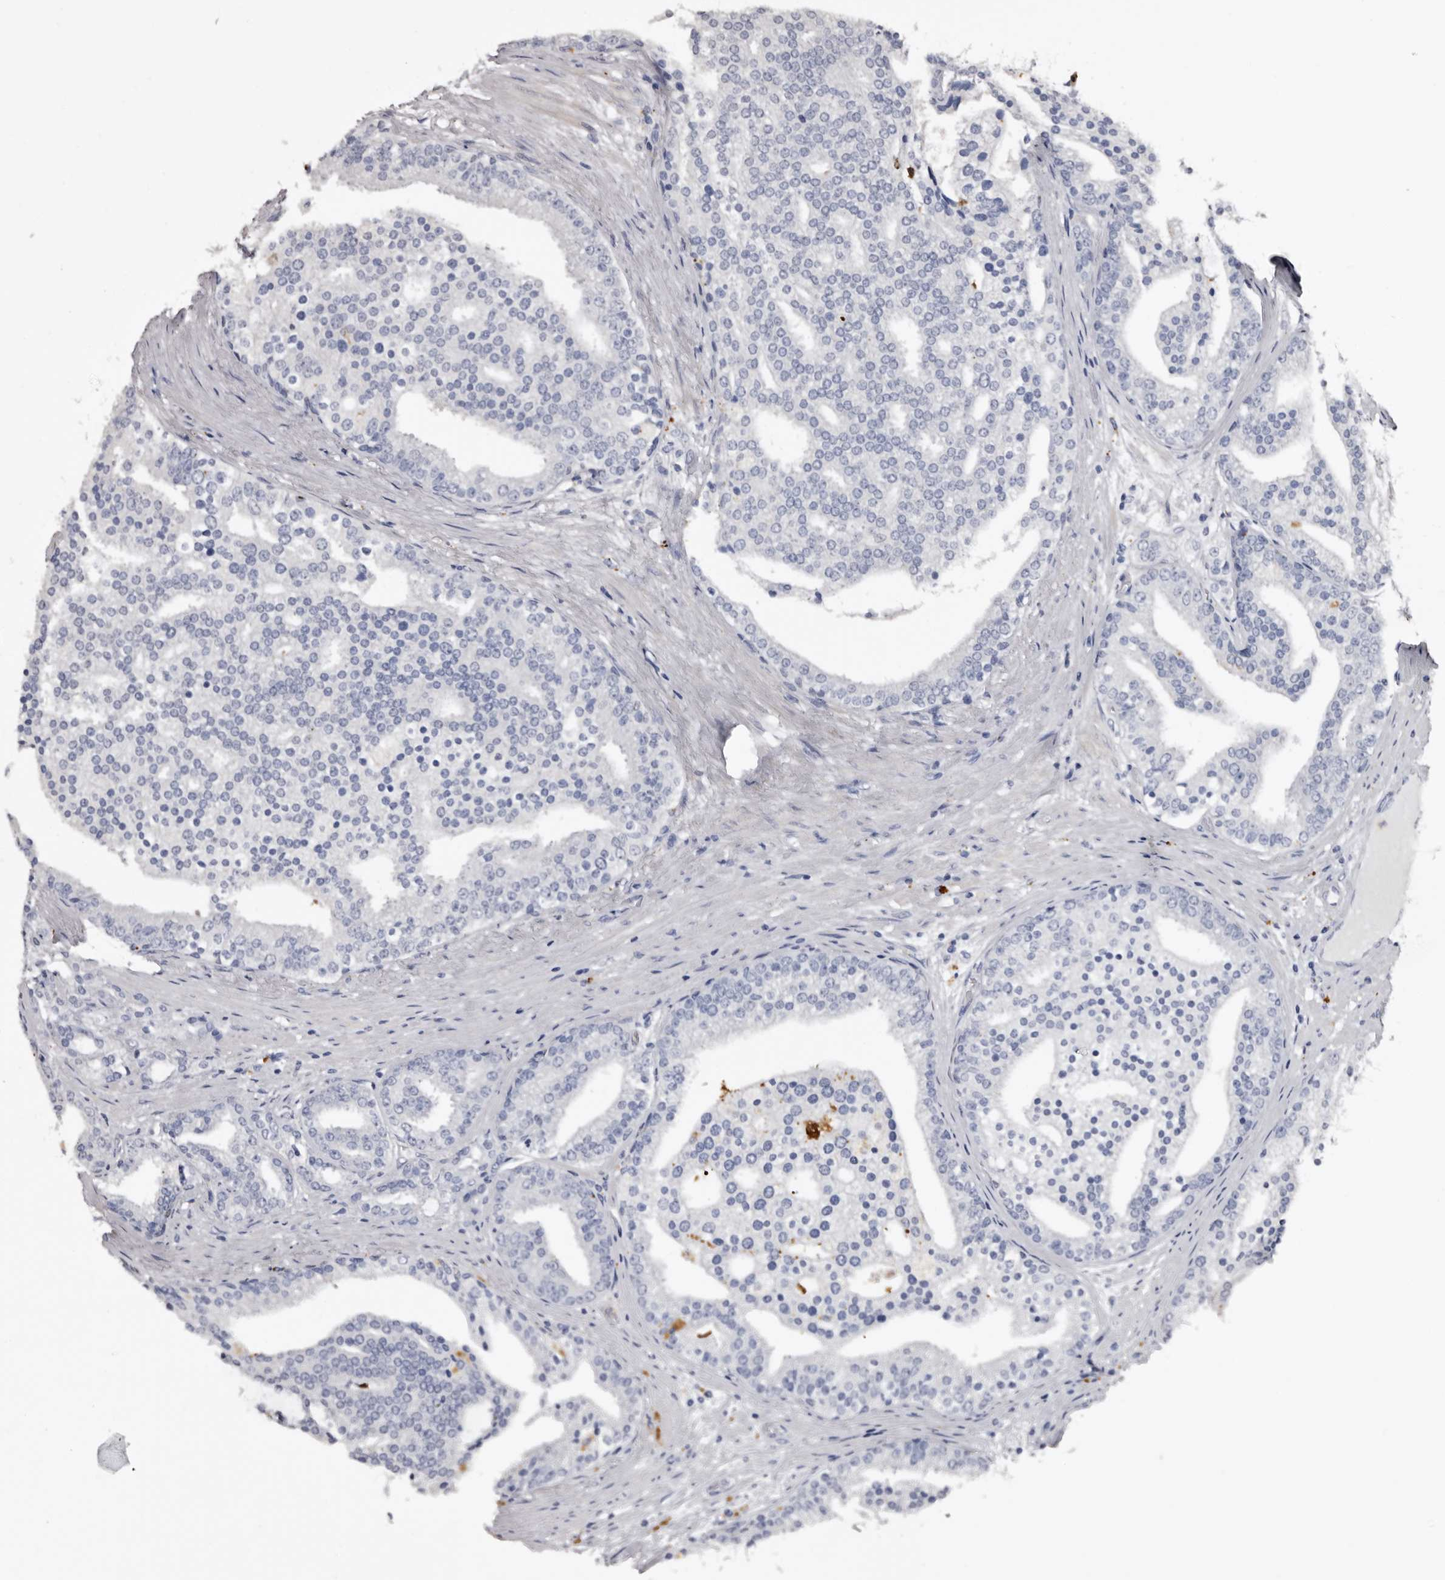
{"staining": {"intensity": "negative", "quantity": "none", "location": "none"}, "tissue": "prostate cancer", "cell_type": "Tumor cells", "image_type": "cancer", "snomed": [{"axis": "morphology", "description": "Adenocarcinoma, Low grade"}, {"axis": "topography", "description": "Prostate"}], "caption": "Immunohistochemistry (IHC) histopathology image of prostate low-grade adenocarcinoma stained for a protein (brown), which shows no expression in tumor cells. (DAB immunohistochemistry visualized using brightfield microscopy, high magnification).", "gene": "SLC10A4", "patient": {"sex": "male", "age": 67}}